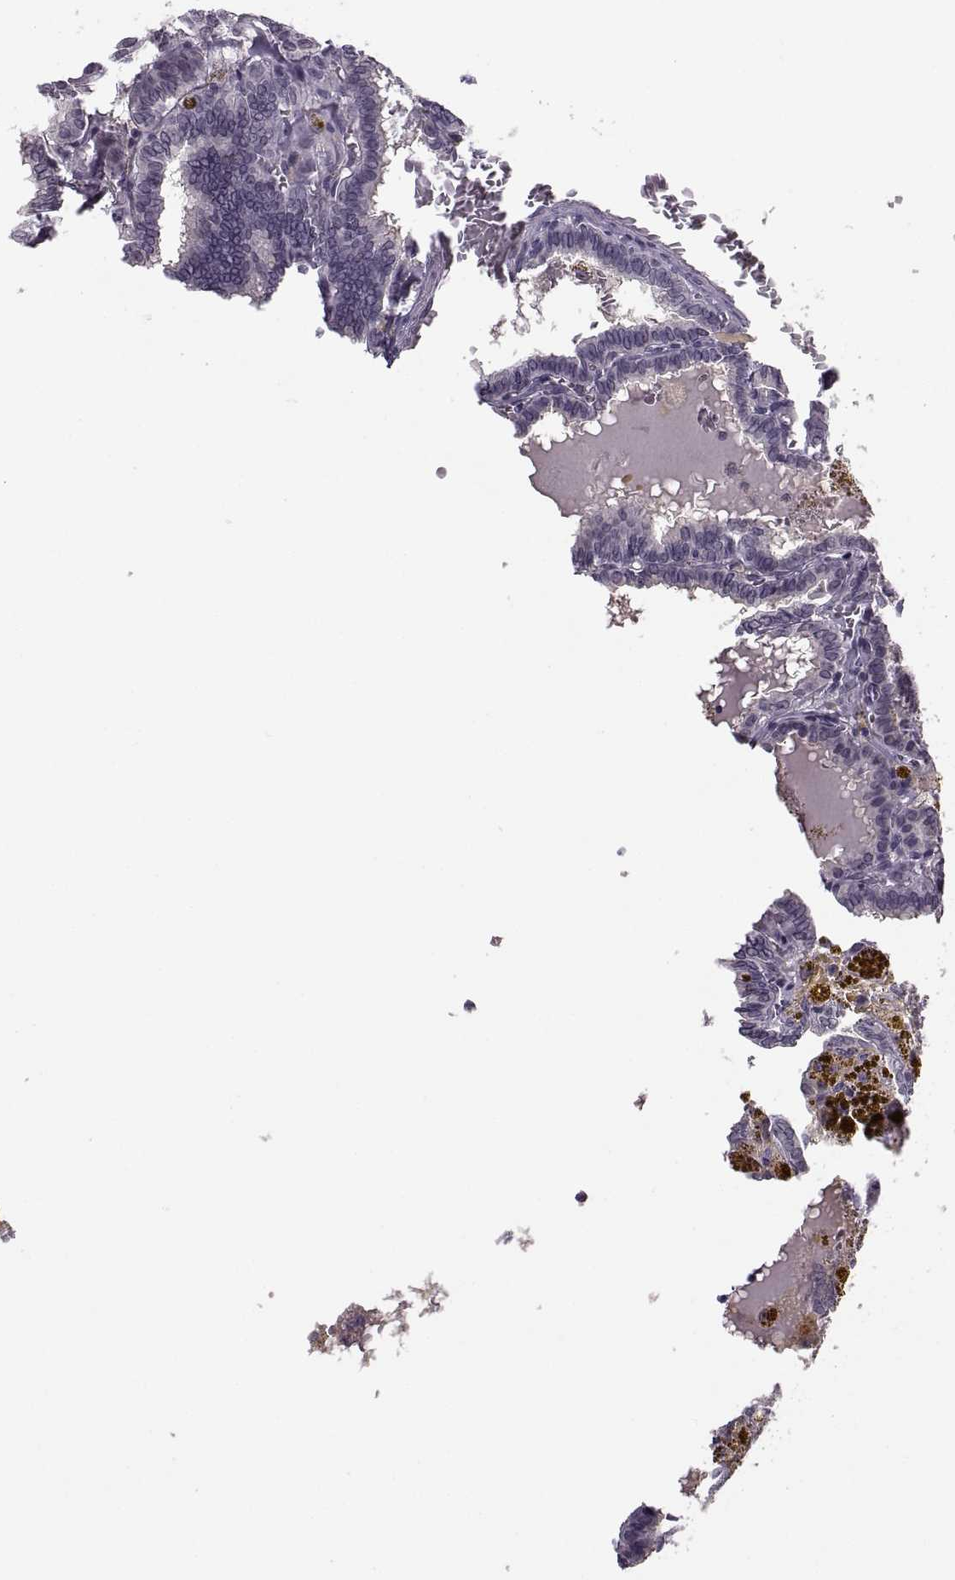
{"staining": {"intensity": "negative", "quantity": "none", "location": "none"}, "tissue": "thyroid cancer", "cell_type": "Tumor cells", "image_type": "cancer", "snomed": [{"axis": "morphology", "description": "Papillary adenocarcinoma, NOS"}, {"axis": "topography", "description": "Thyroid gland"}], "caption": "Immunohistochemistry (IHC) micrograph of neoplastic tissue: papillary adenocarcinoma (thyroid) stained with DAB (3,3'-diaminobenzidine) demonstrates no significant protein staining in tumor cells.", "gene": "CACNA1F", "patient": {"sex": "female", "age": 39}}